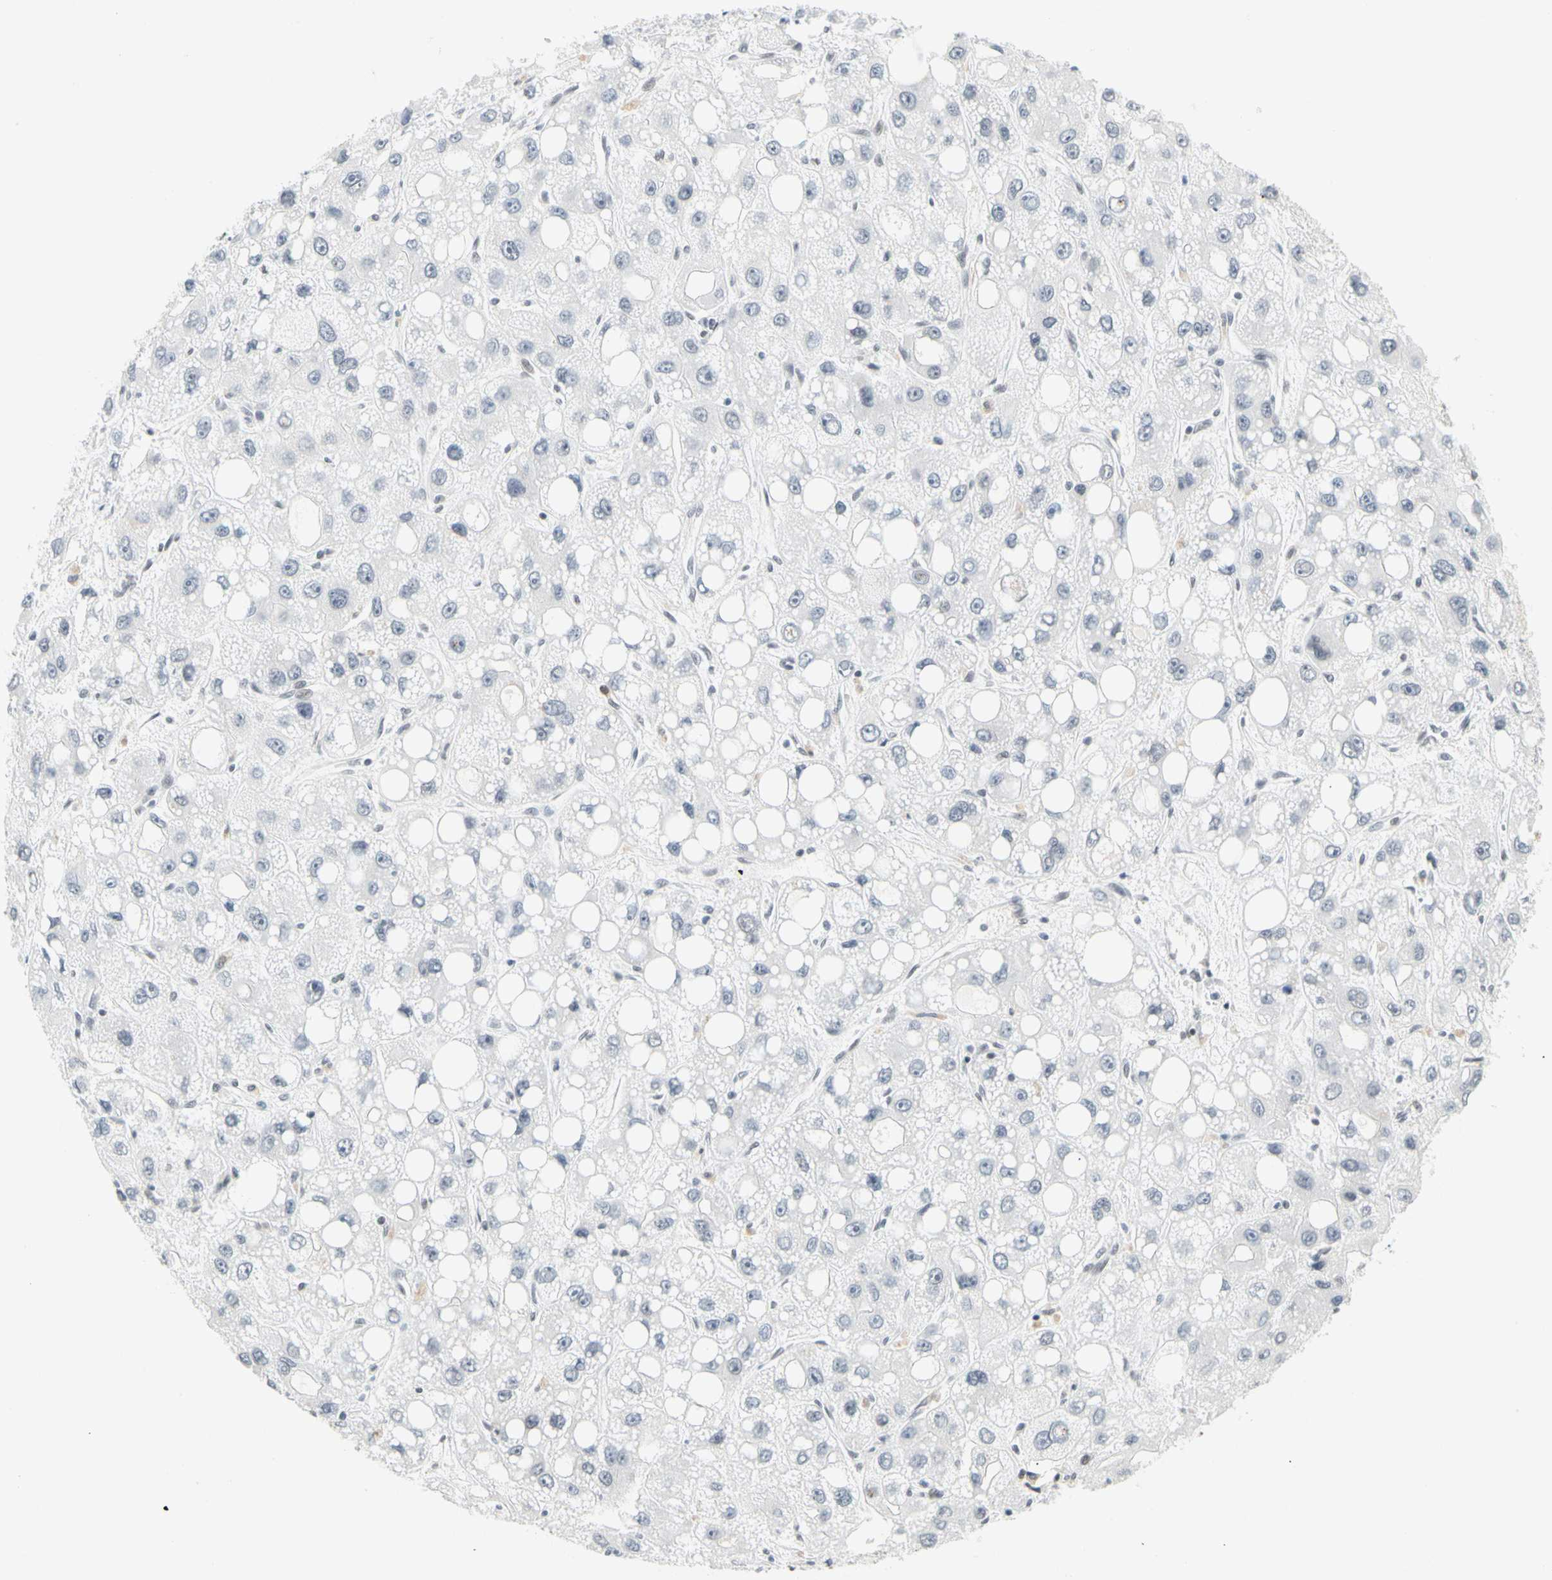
{"staining": {"intensity": "negative", "quantity": "none", "location": "none"}, "tissue": "liver cancer", "cell_type": "Tumor cells", "image_type": "cancer", "snomed": [{"axis": "morphology", "description": "Carcinoma, Hepatocellular, NOS"}, {"axis": "topography", "description": "Liver"}], "caption": "This is an immunohistochemistry (IHC) histopathology image of human liver cancer (hepatocellular carcinoma). There is no positivity in tumor cells.", "gene": "ZSCAN16", "patient": {"sex": "male", "age": 55}}